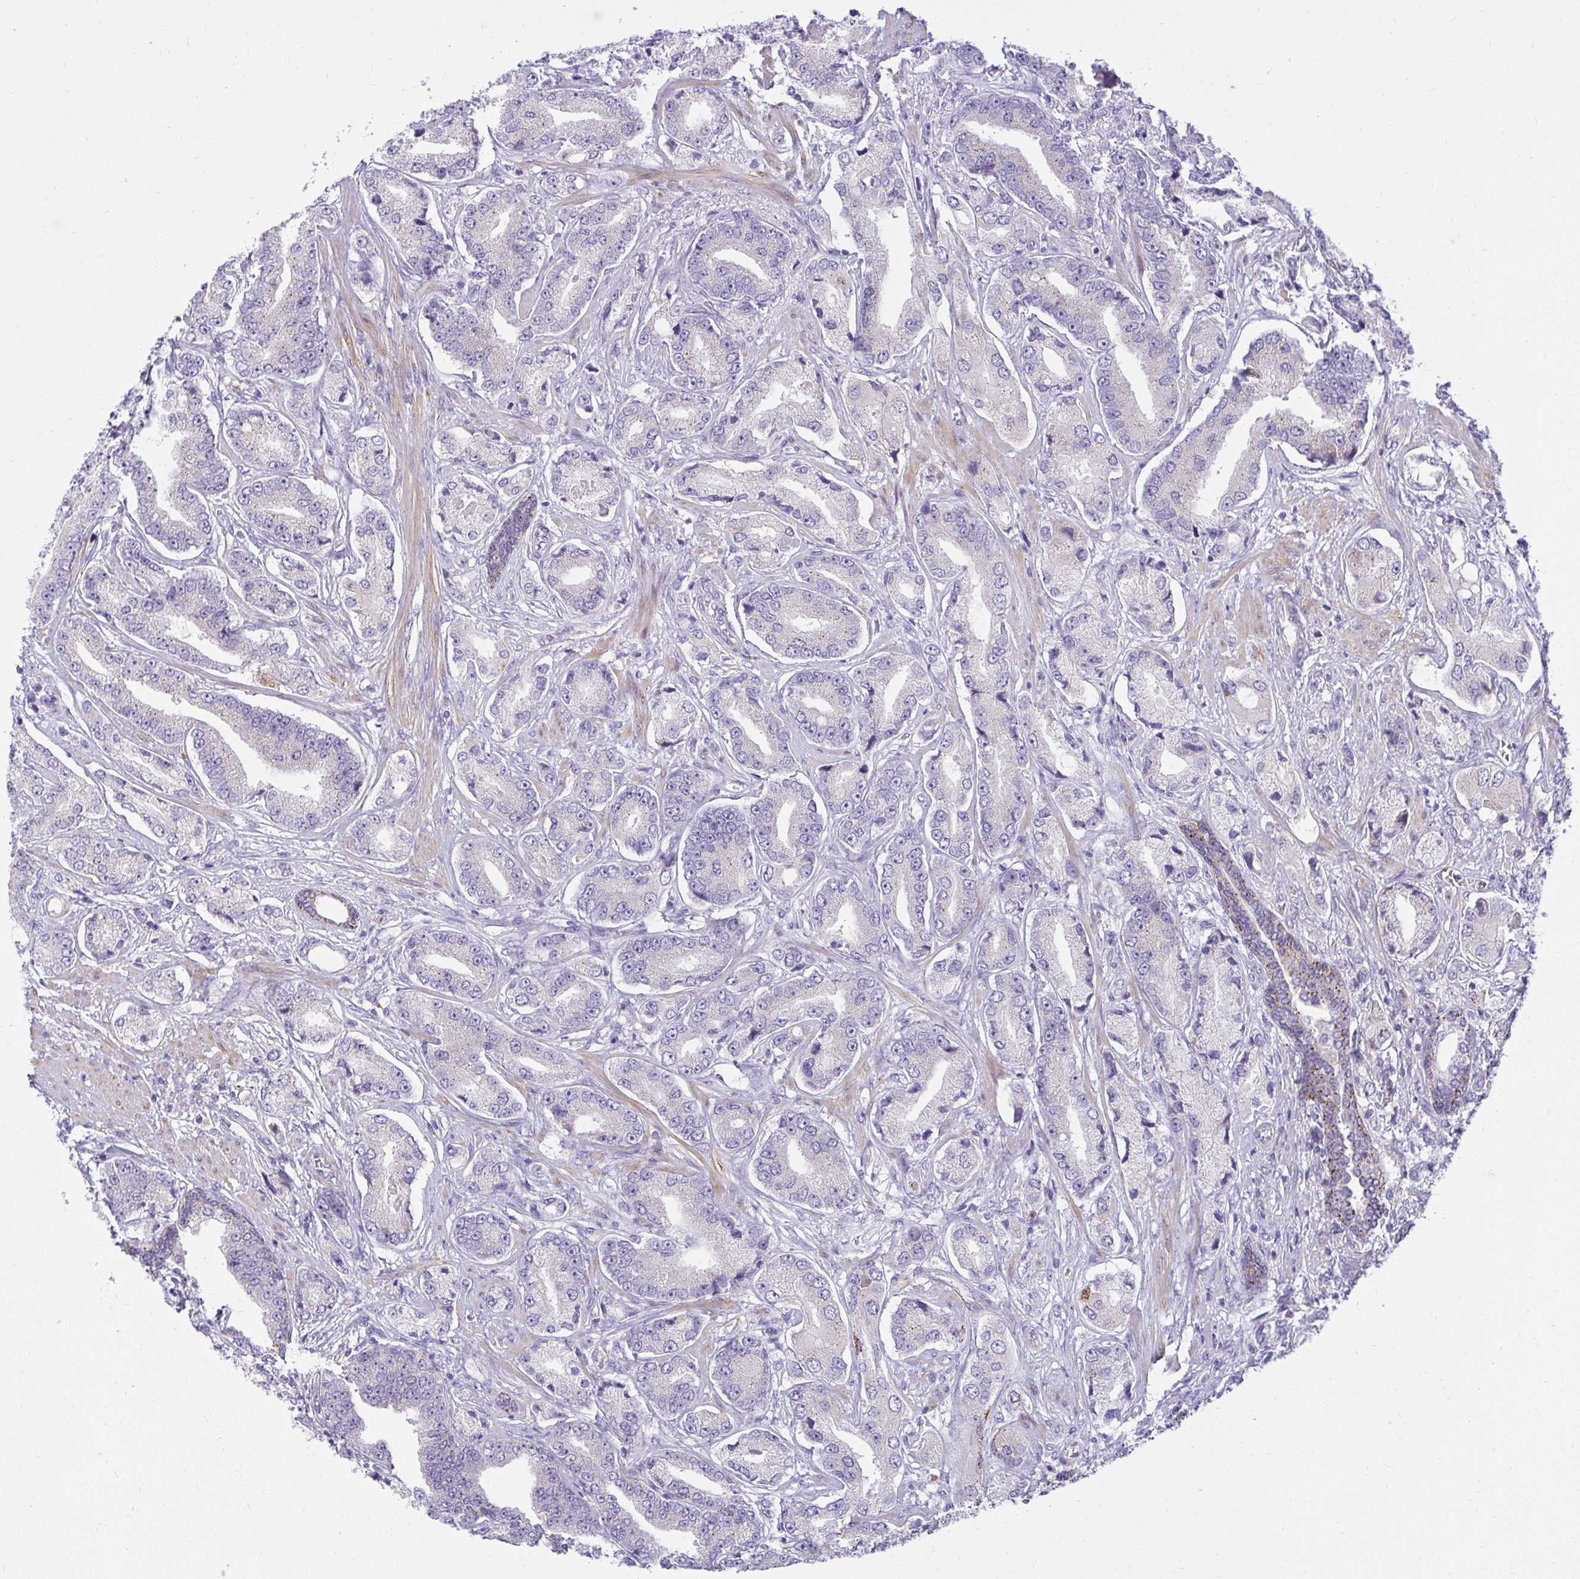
{"staining": {"intensity": "negative", "quantity": "none", "location": "none"}, "tissue": "prostate cancer", "cell_type": "Tumor cells", "image_type": "cancer", "snomed": [{"axis": "morphology", "description": "Adenocarcinoma, High grade"}, {"axis": "topography", "description": "Prostate and seminal vesicle, NOS"}], "caption": "The image displays no staining of tumor cells in prostate adenocarcinoma (high-grade).", "gene": "PKN3", "patient": {"sex": "male", "age": 61}}